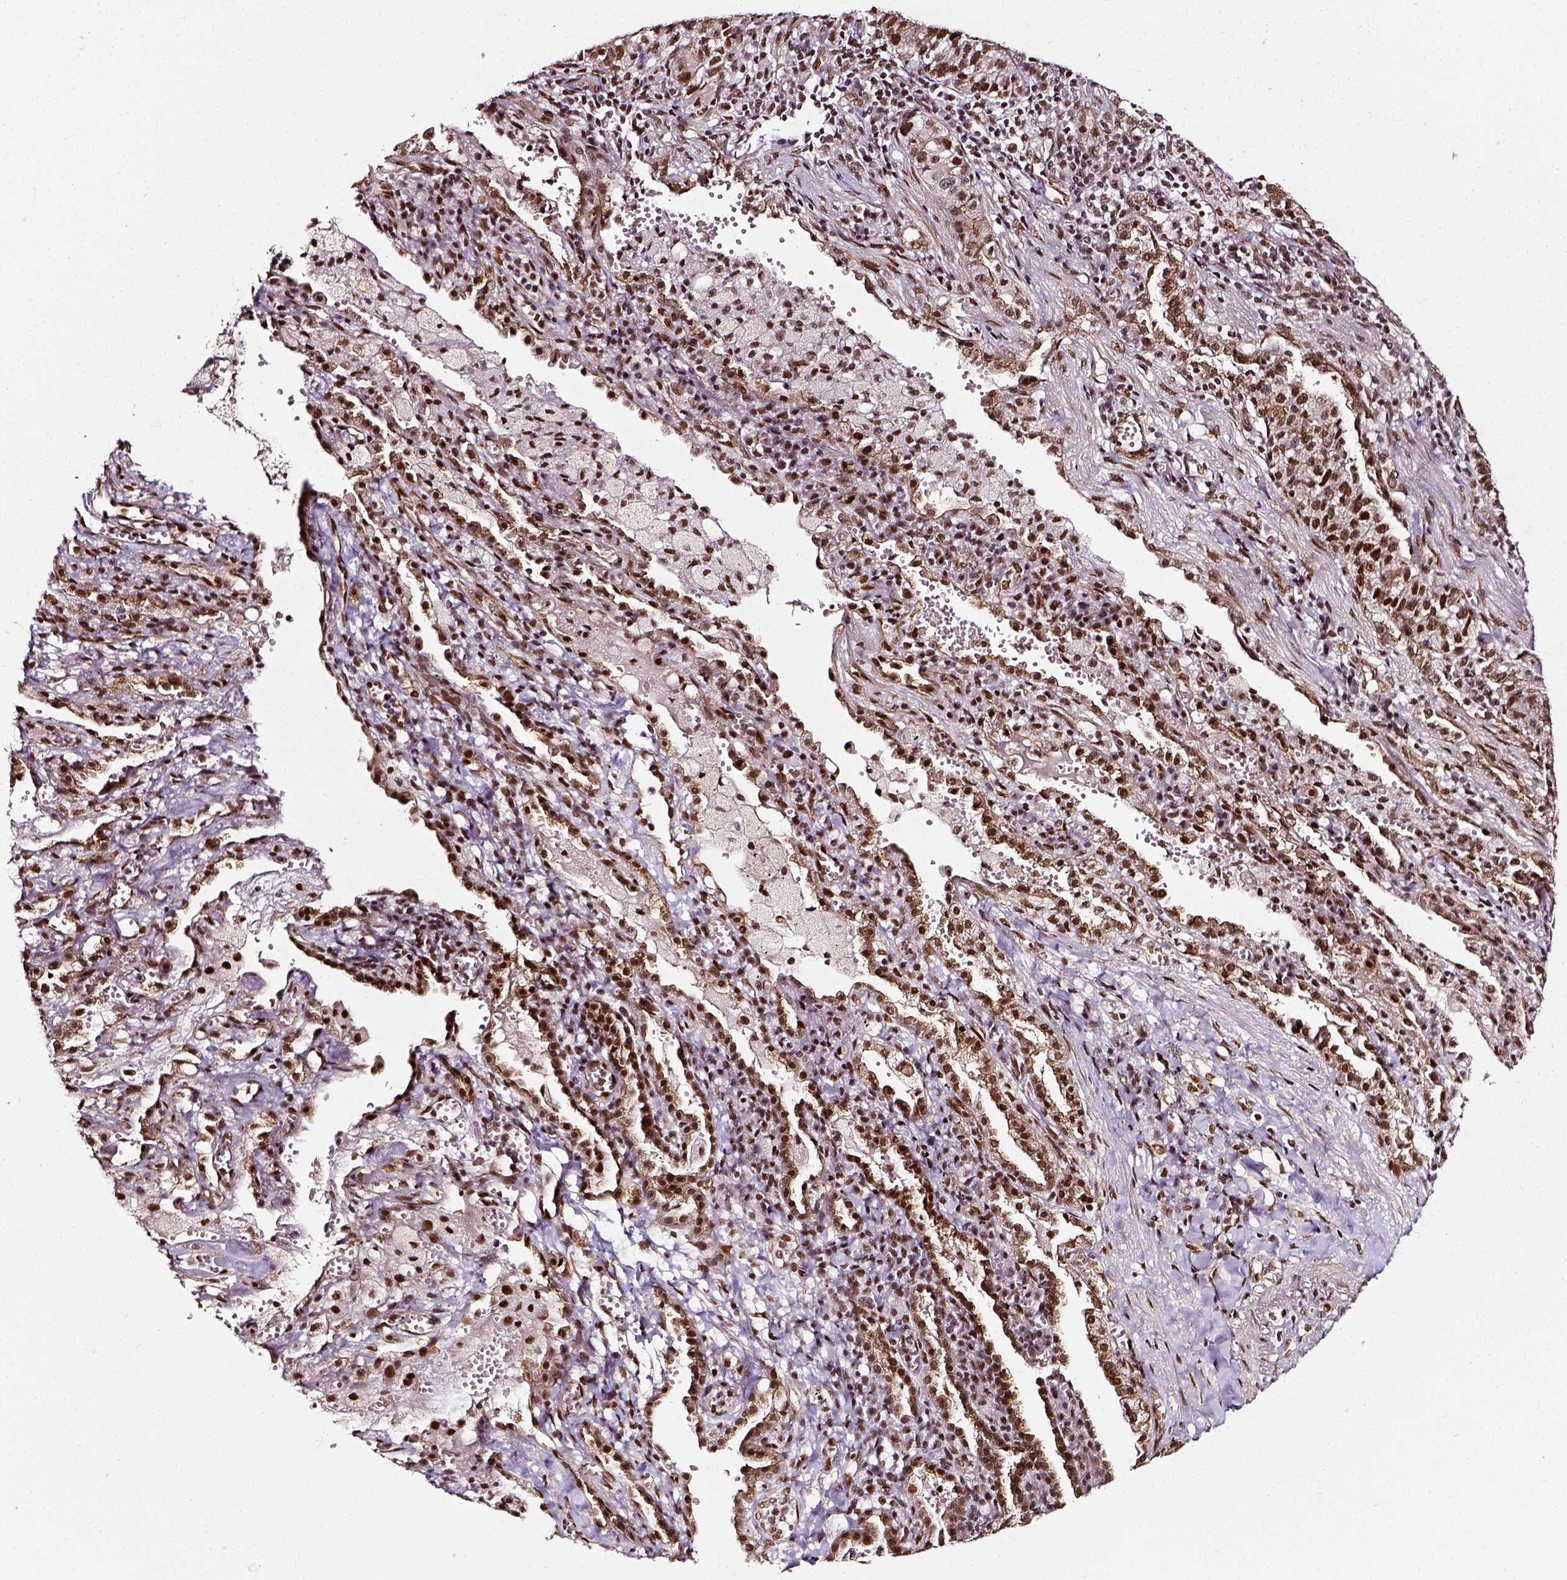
{"staining": {"intensity": "moderate", "quantity": ">75%", "location": "nuclear"}, "tissue": "lung cancer", "cell_type": "Tumor cells", "image_type": "cancer", "snomed": [{"axis": "morphology", "description": "Adenocarcinoma, NOS"}, {"axis": "topography", "description": "Lung"}], "caption": "Lung cancer was stained to show a protein in brown. There is medium levels of moderate nuclear positivity in about >75% of tumor cells.", "gene": "NACC1", "patient": {"sex": "male", "age": 57}}